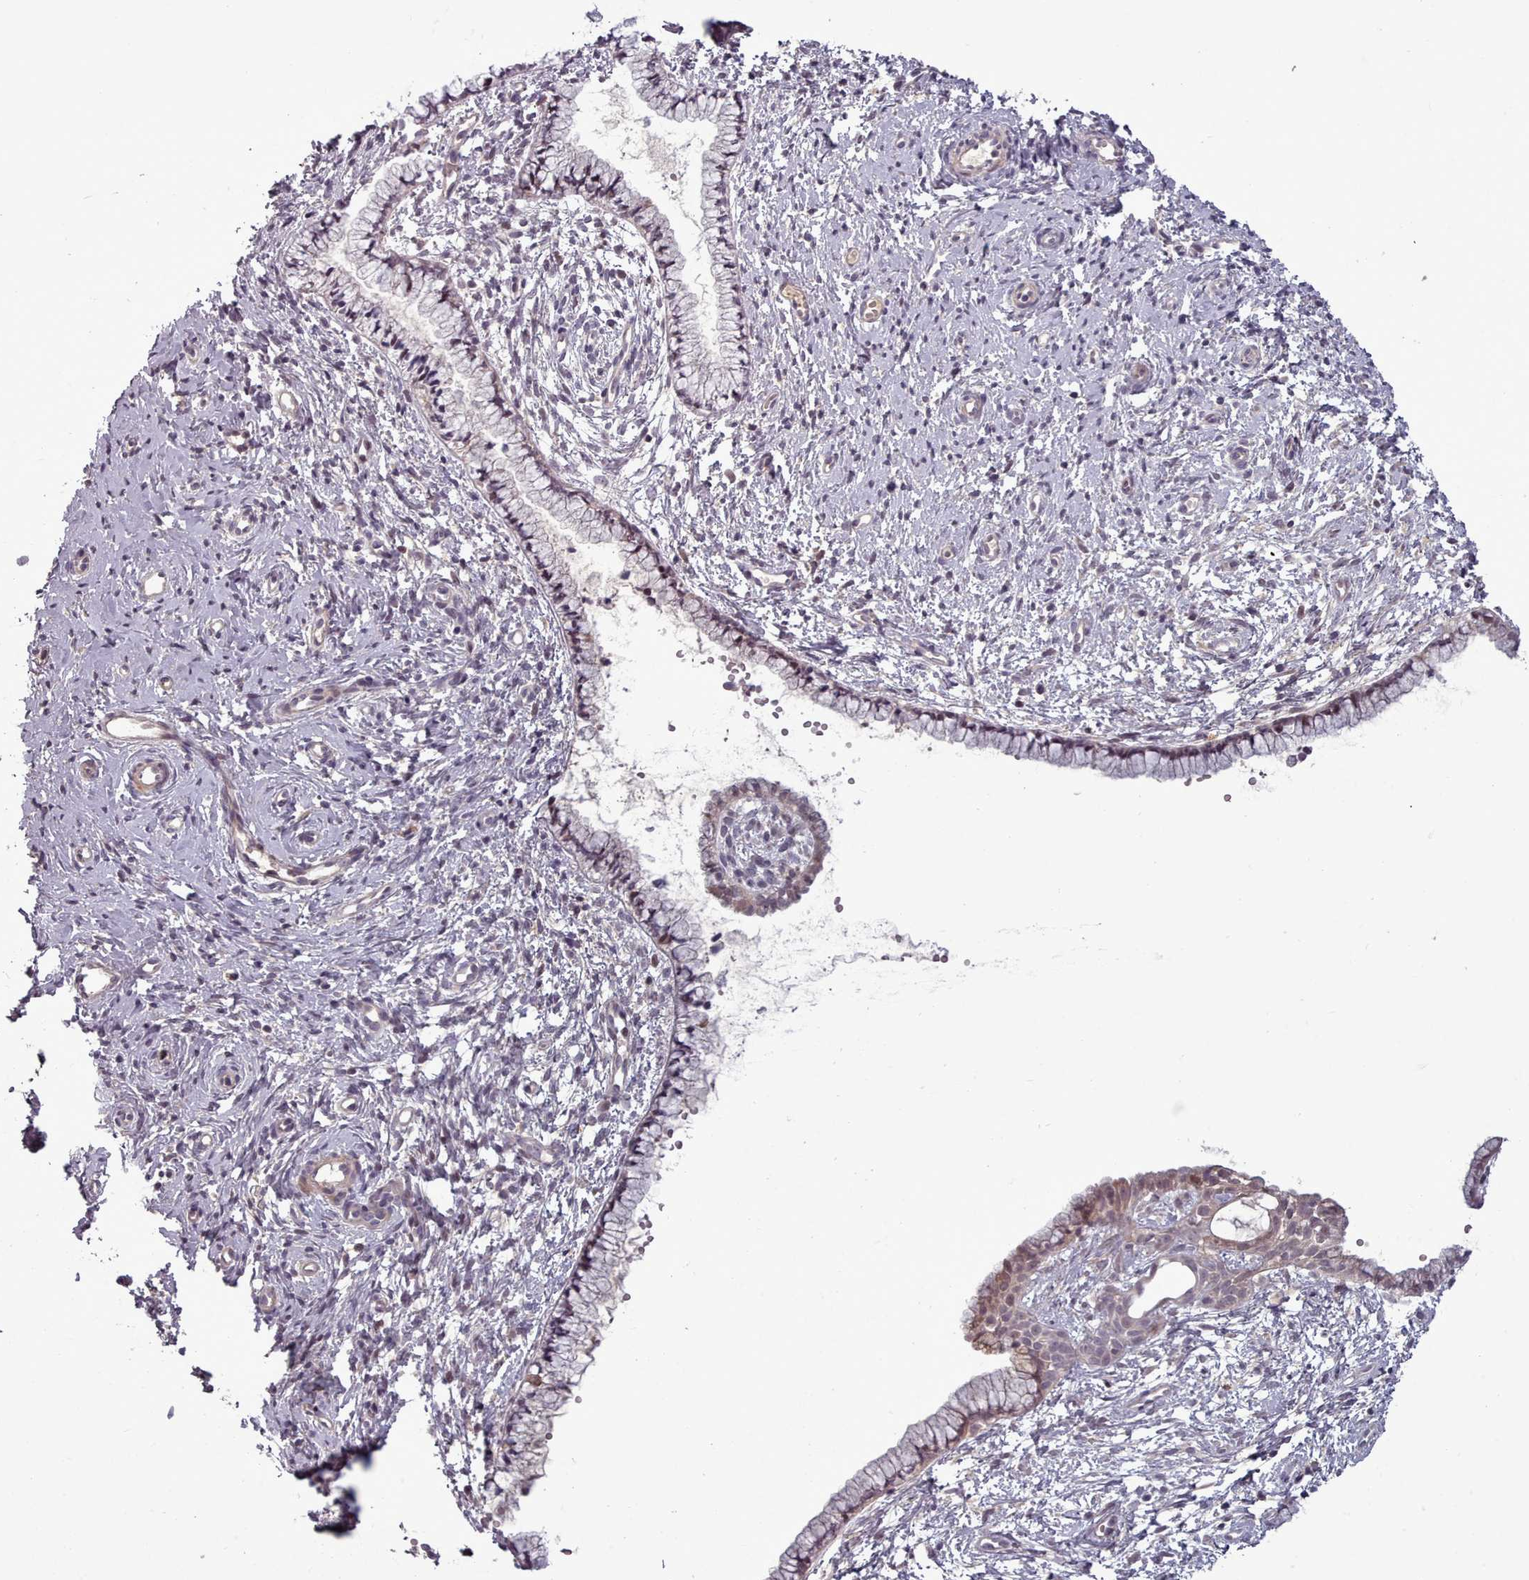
{"staining": {"intensity": "weak", "quantity": "<25%", "location": "cytoplasmic/membranous"}, "tissue": "cervix", "cell_type": "Glandular cells", "image_type": "normal", "snomed": [{"axis": "morphology", "description": "Normal tissue, NOS"}, {"axis": "topography", "description": "Cervix"}], "caption": "Cervix stained for a protein using immunohistochemistry exhibits no positivity glandular cells.", "gene": "LEFTY1", "patient": {"sex": "female", "age": 57}}